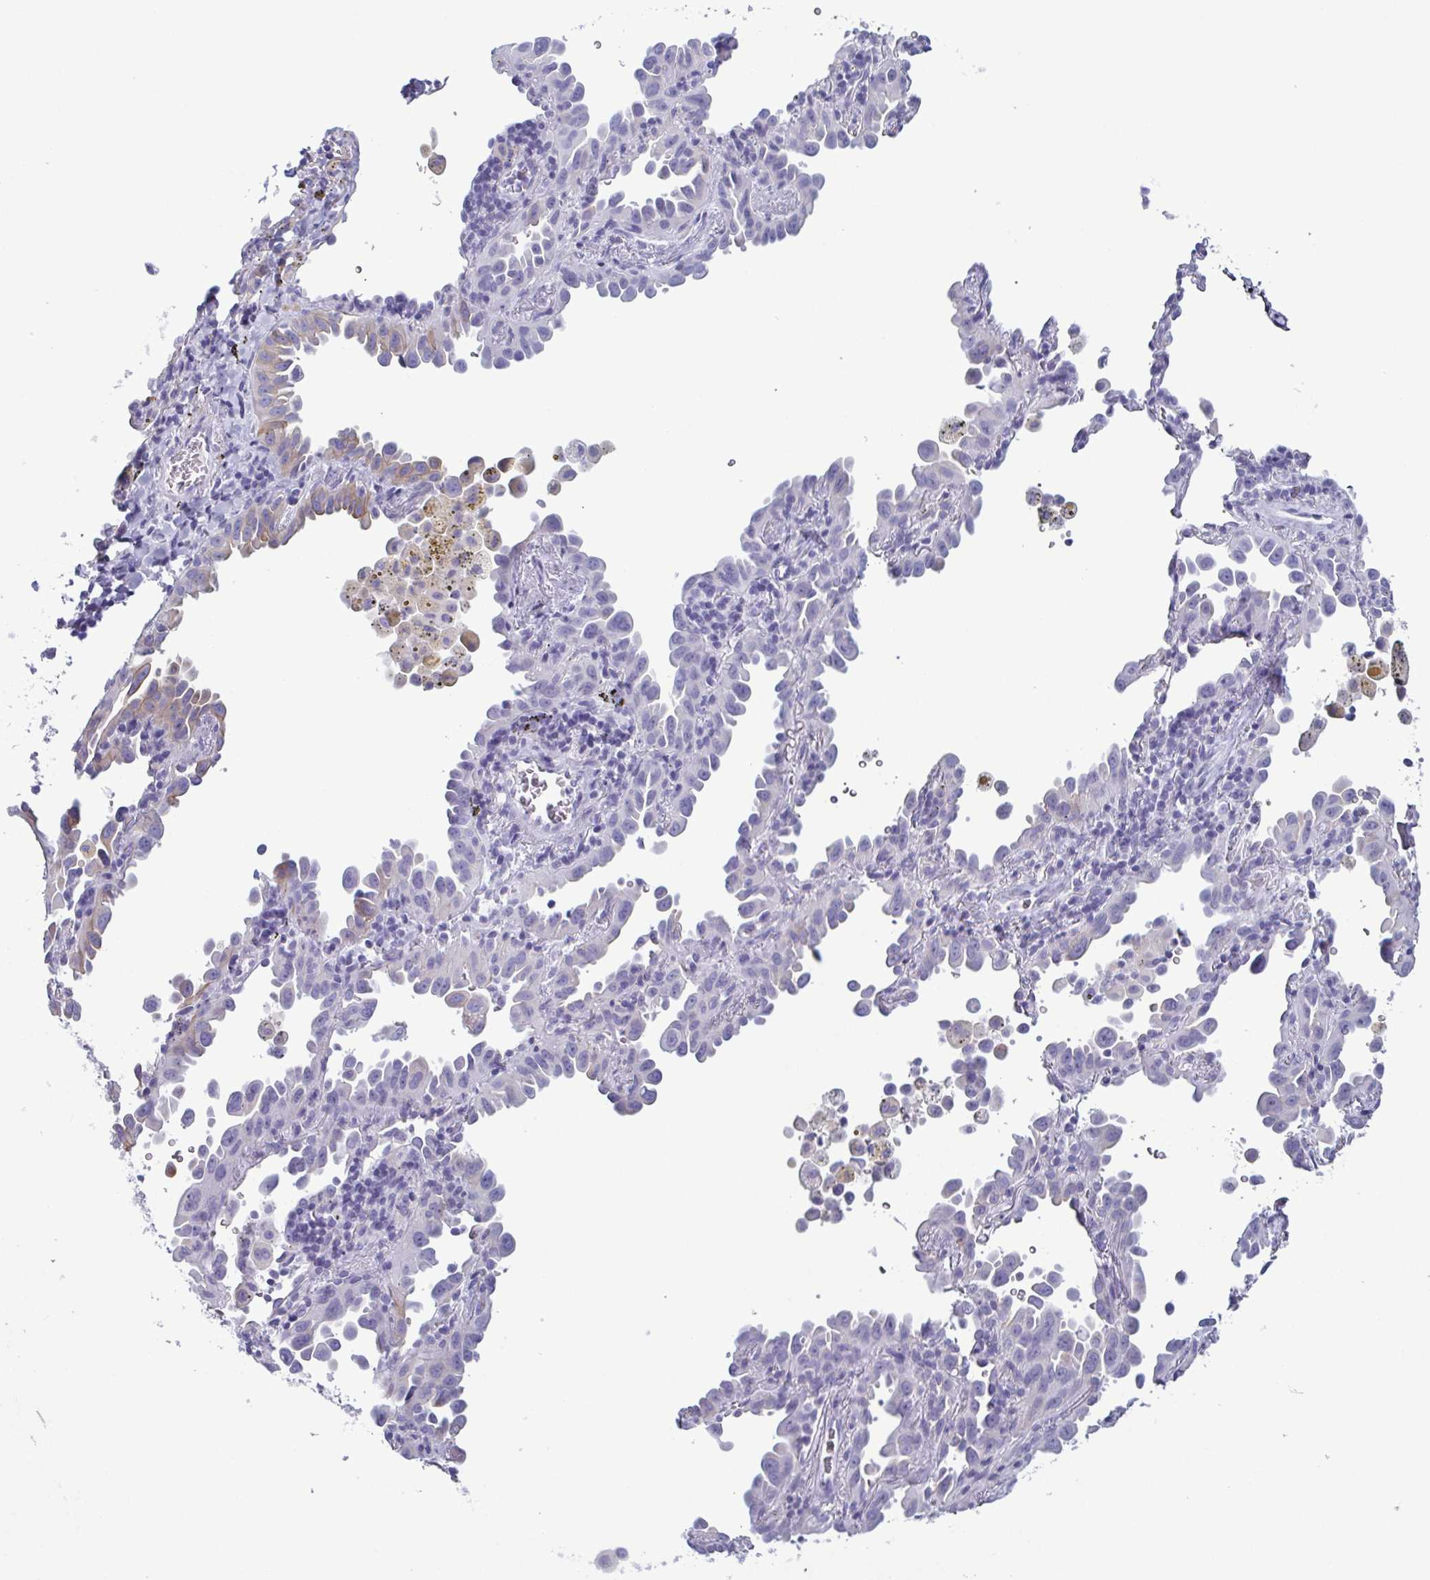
{"staining": {"intensity": "weak", "quantity": "25%-75%", "location": "cytoplasmic/membranous"}, "tissue": "lung cancer", "cell_type": "Tumor cells", "image_type": "cancer", "snomed": [{"axis": "morphology", "description": "Adenocarcinoma, NOS"}, {"axis": "topography", "description": "Lung"}], "caption": "Brown immunohistochemical staining in lung cancer (adenocarcinoma) shows weak cytoplasmic/membranous staining in about 25%-75% of tumor cells.", "gene": "KRT10", "patient": {"sex": "male", "age": 68}}